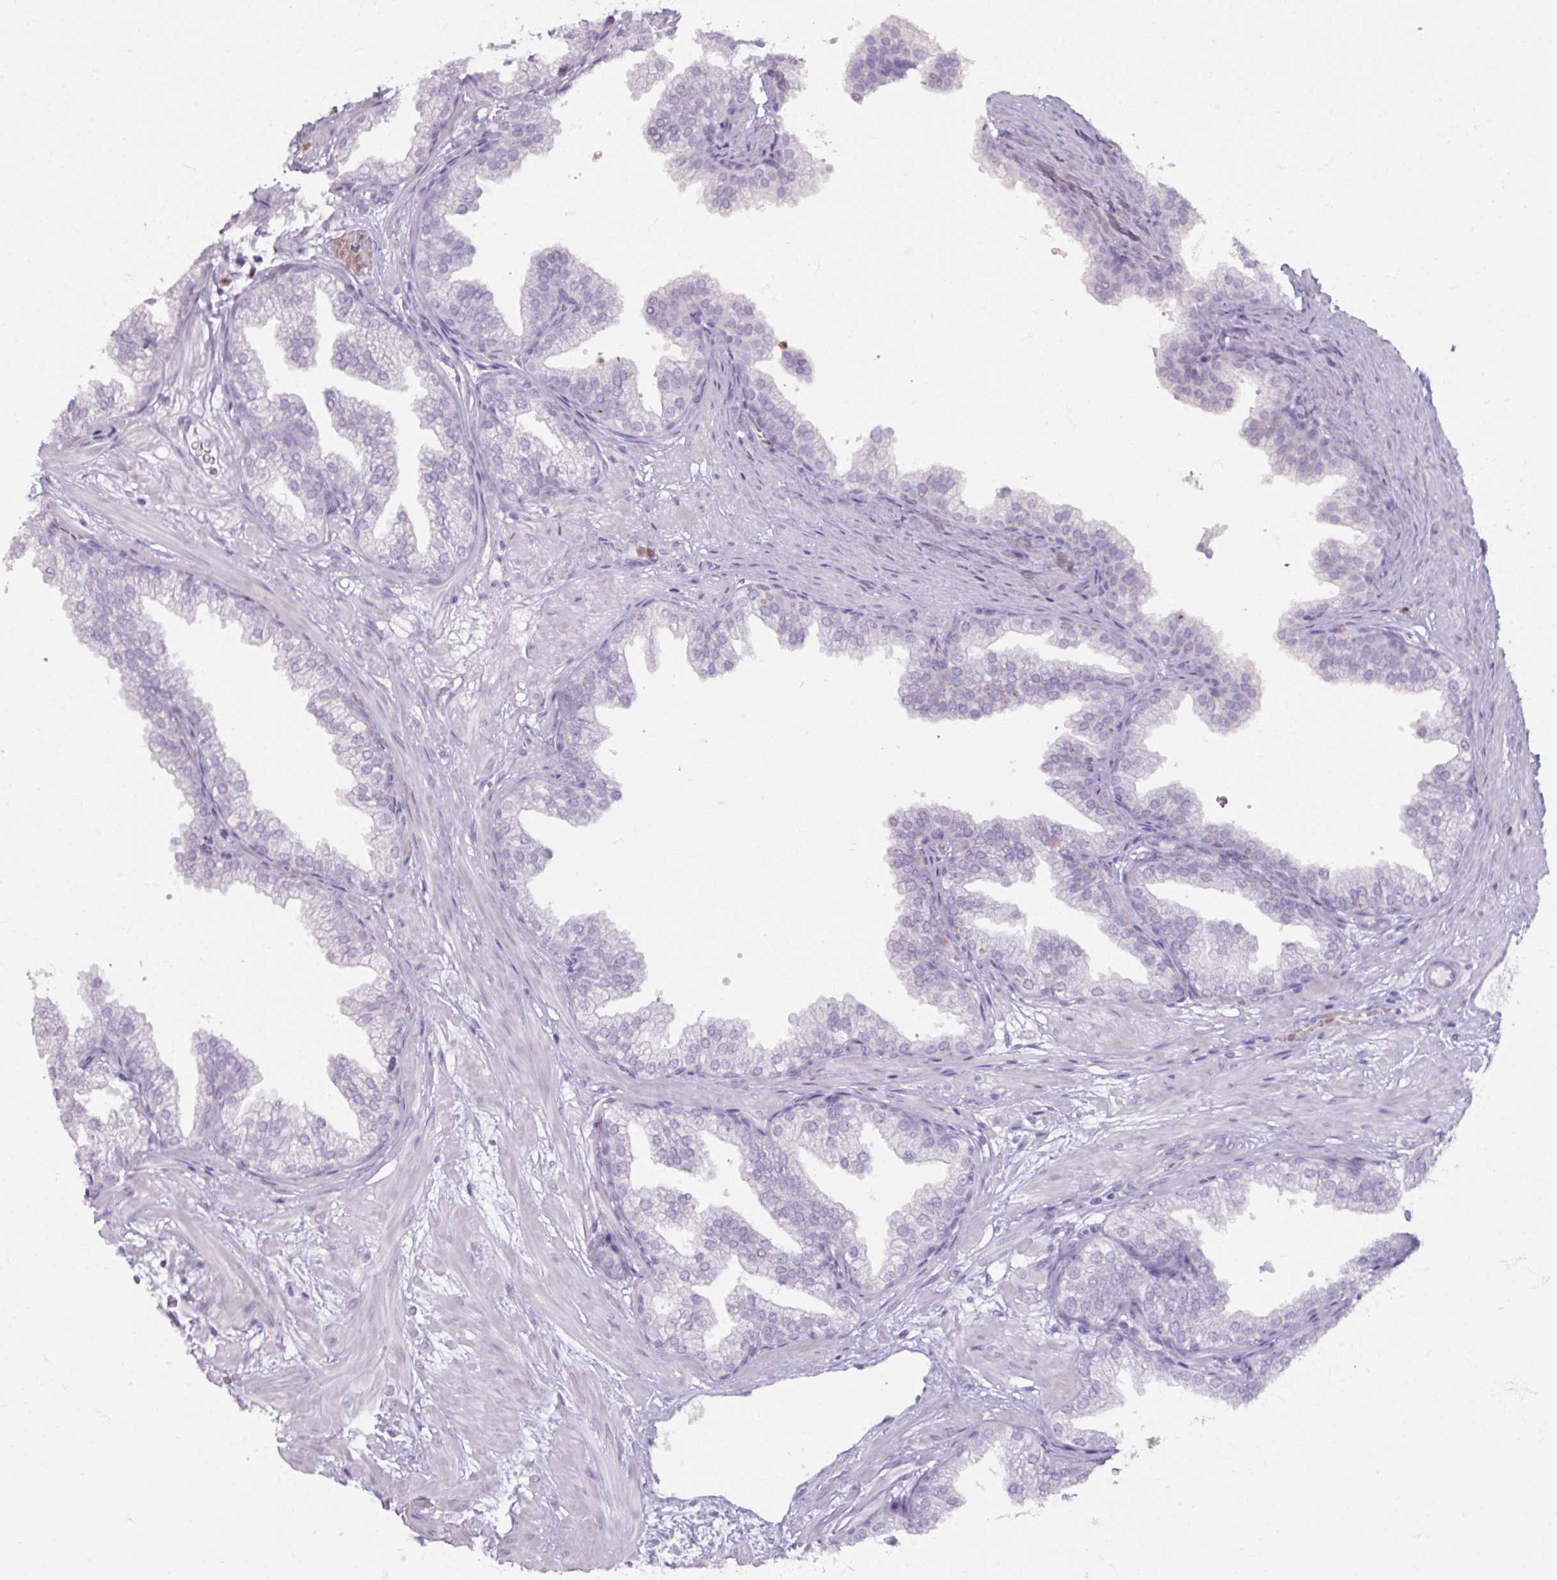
{"staining": {"intensity": "negative", "quantity": "none", "location": "none"}, "tissue": "prostate", "cell_type": "Glandular cells", "image_type": "normal", "snomed": [{"axis": "morphology", "description": "Normal tissue, NOS"}, {"axis": "topography", "description": "Prostate"}], "caption": "The photomicrograph displays no significant staining in glandular cells of prostate.", "gene": "ARG1", "patient": {"sex": "male", "age": 37}}